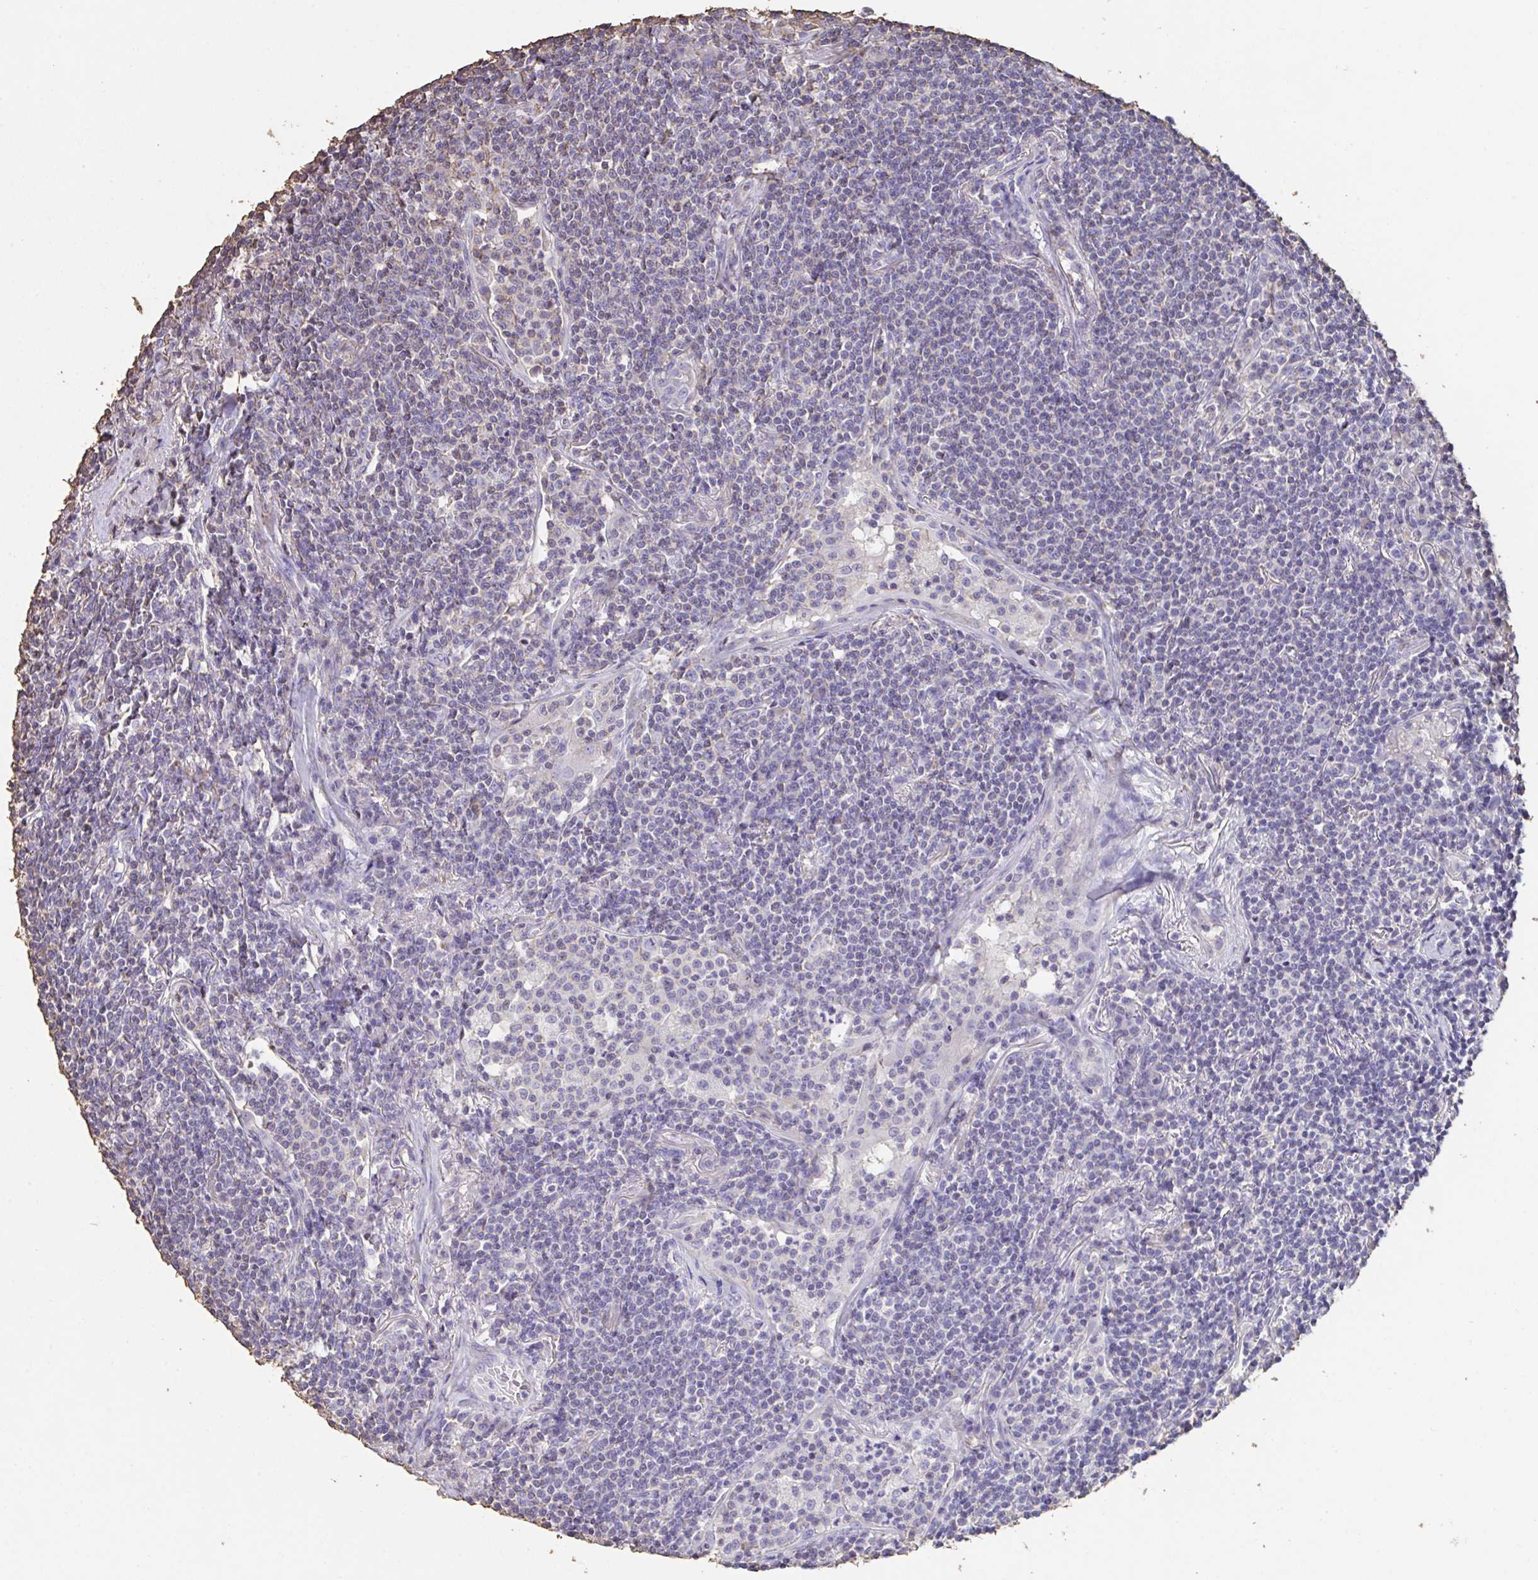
{"staining": {"intensity": "negative", "quantity": "none", "location": "none"}, "tissue": "lymphoma", "cell_type": "Tumor cells", "image_type": "cancer", "snomed": [{"axis": "morphology", "description": "Malignant lymphoma, non-Hodgkin's type, Low grade"}, {"axis": "topography", "description": "Lung"}], "caption": "Immunohistochemistry image of neoplastic tissue: human lymphoma stained with DAB (3,3'-diaminobenzidine) displays no significant protein expression in tumor cells. Brightfield microscopy of immunohistochemistry (IHC) stained with DAB (brown) and hematoxylin (blue), captured at high magnification.", "gene": "IL23R", "patient": {"sex": "female", "age": 71}}